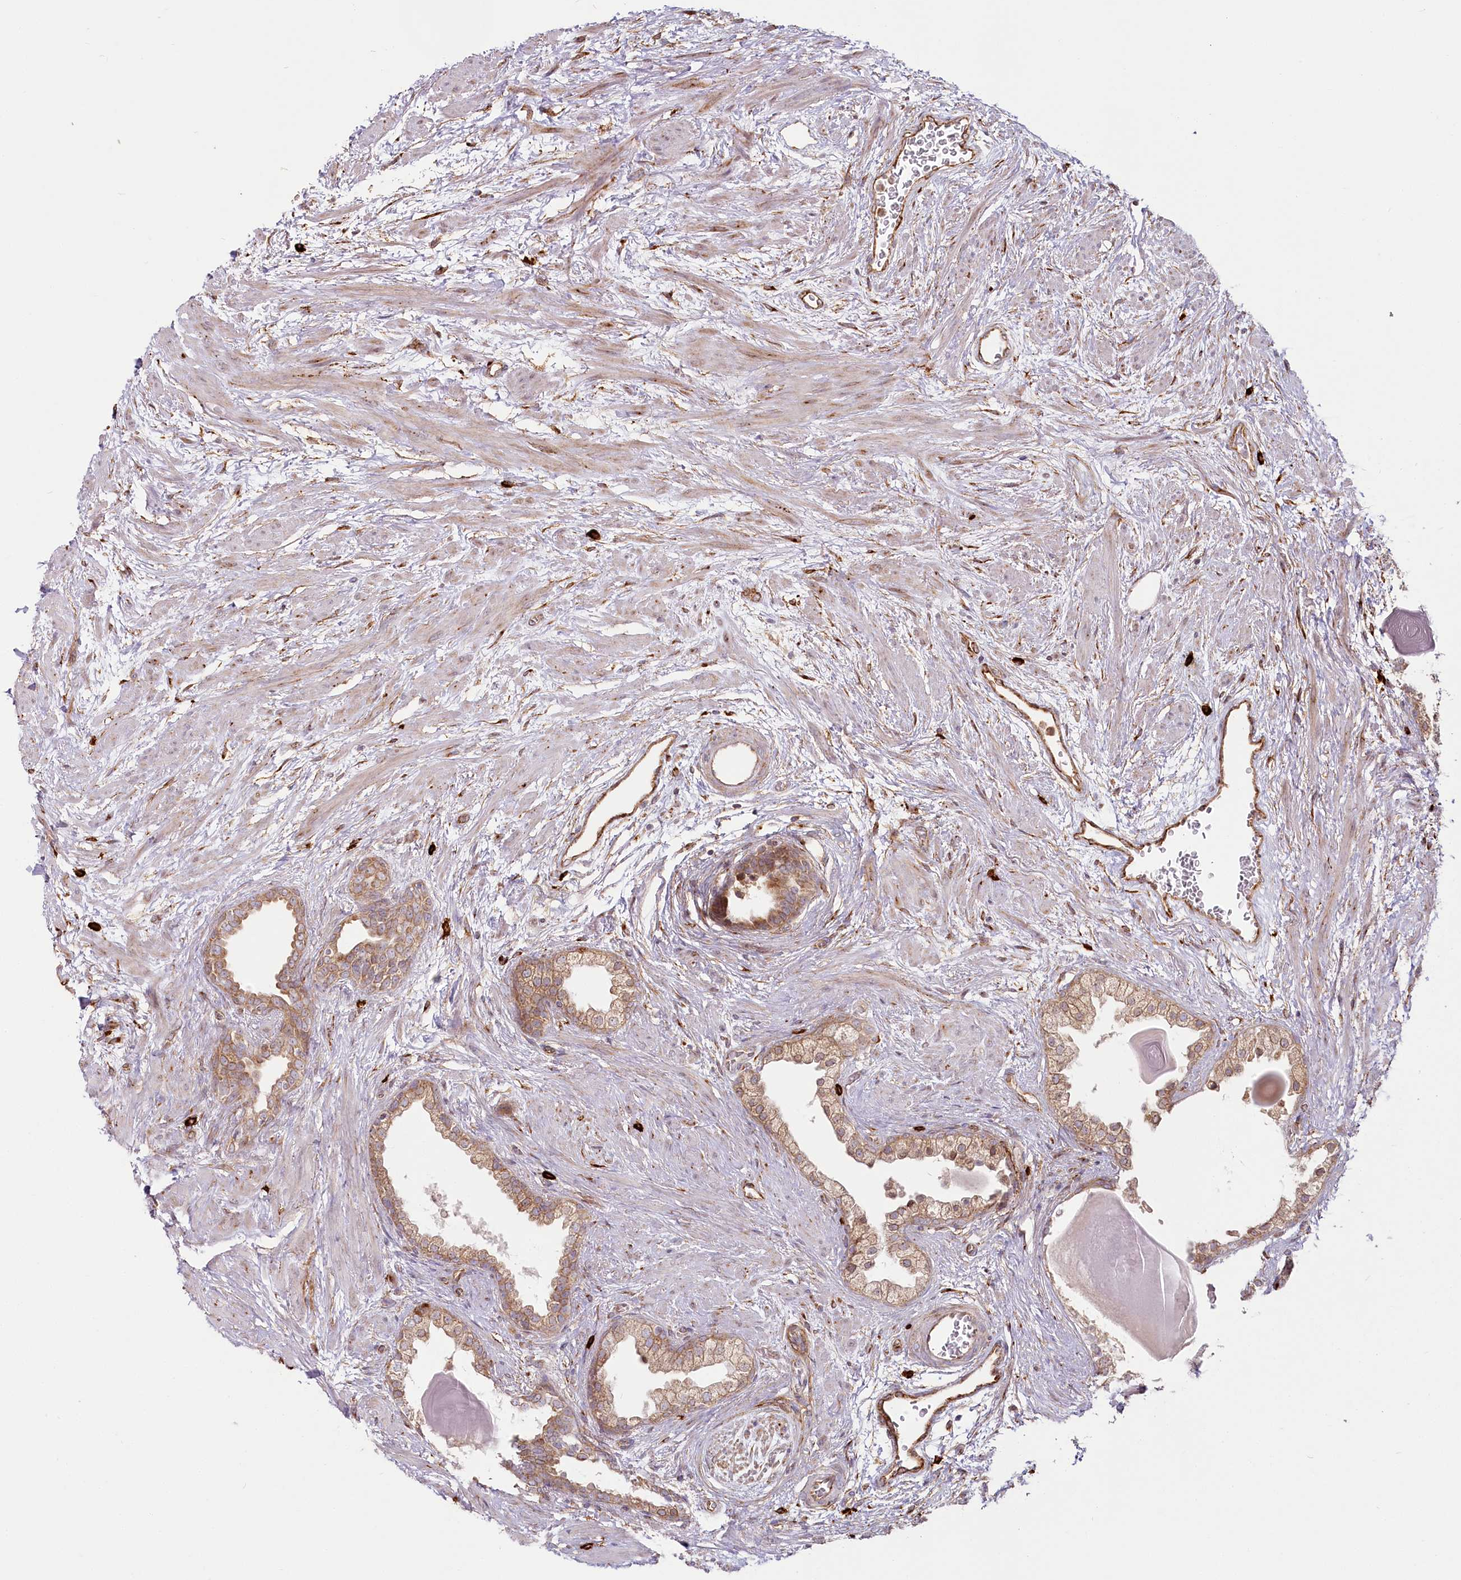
{"staining": {"intensity": "moderate", "quantity": ">75%", "location": "cytoplasmic/membranous"}, "tissue": "prostate", "cell_type": "Glandular cells", "image_type": "normal", "snomed": [{"axis": "morphology", "description": "Normal tissue, NOS"}, {"axis": "topography", "description": "Prostate"}], "caption": "This is an image of immunohistochemistry (IHC) staining of normal prostate, which shows moderate staining in the cytoplasmic/membranous of glandular cells.", "gene": "HARS2", "patient": {"sex": "male", "age": 48}}